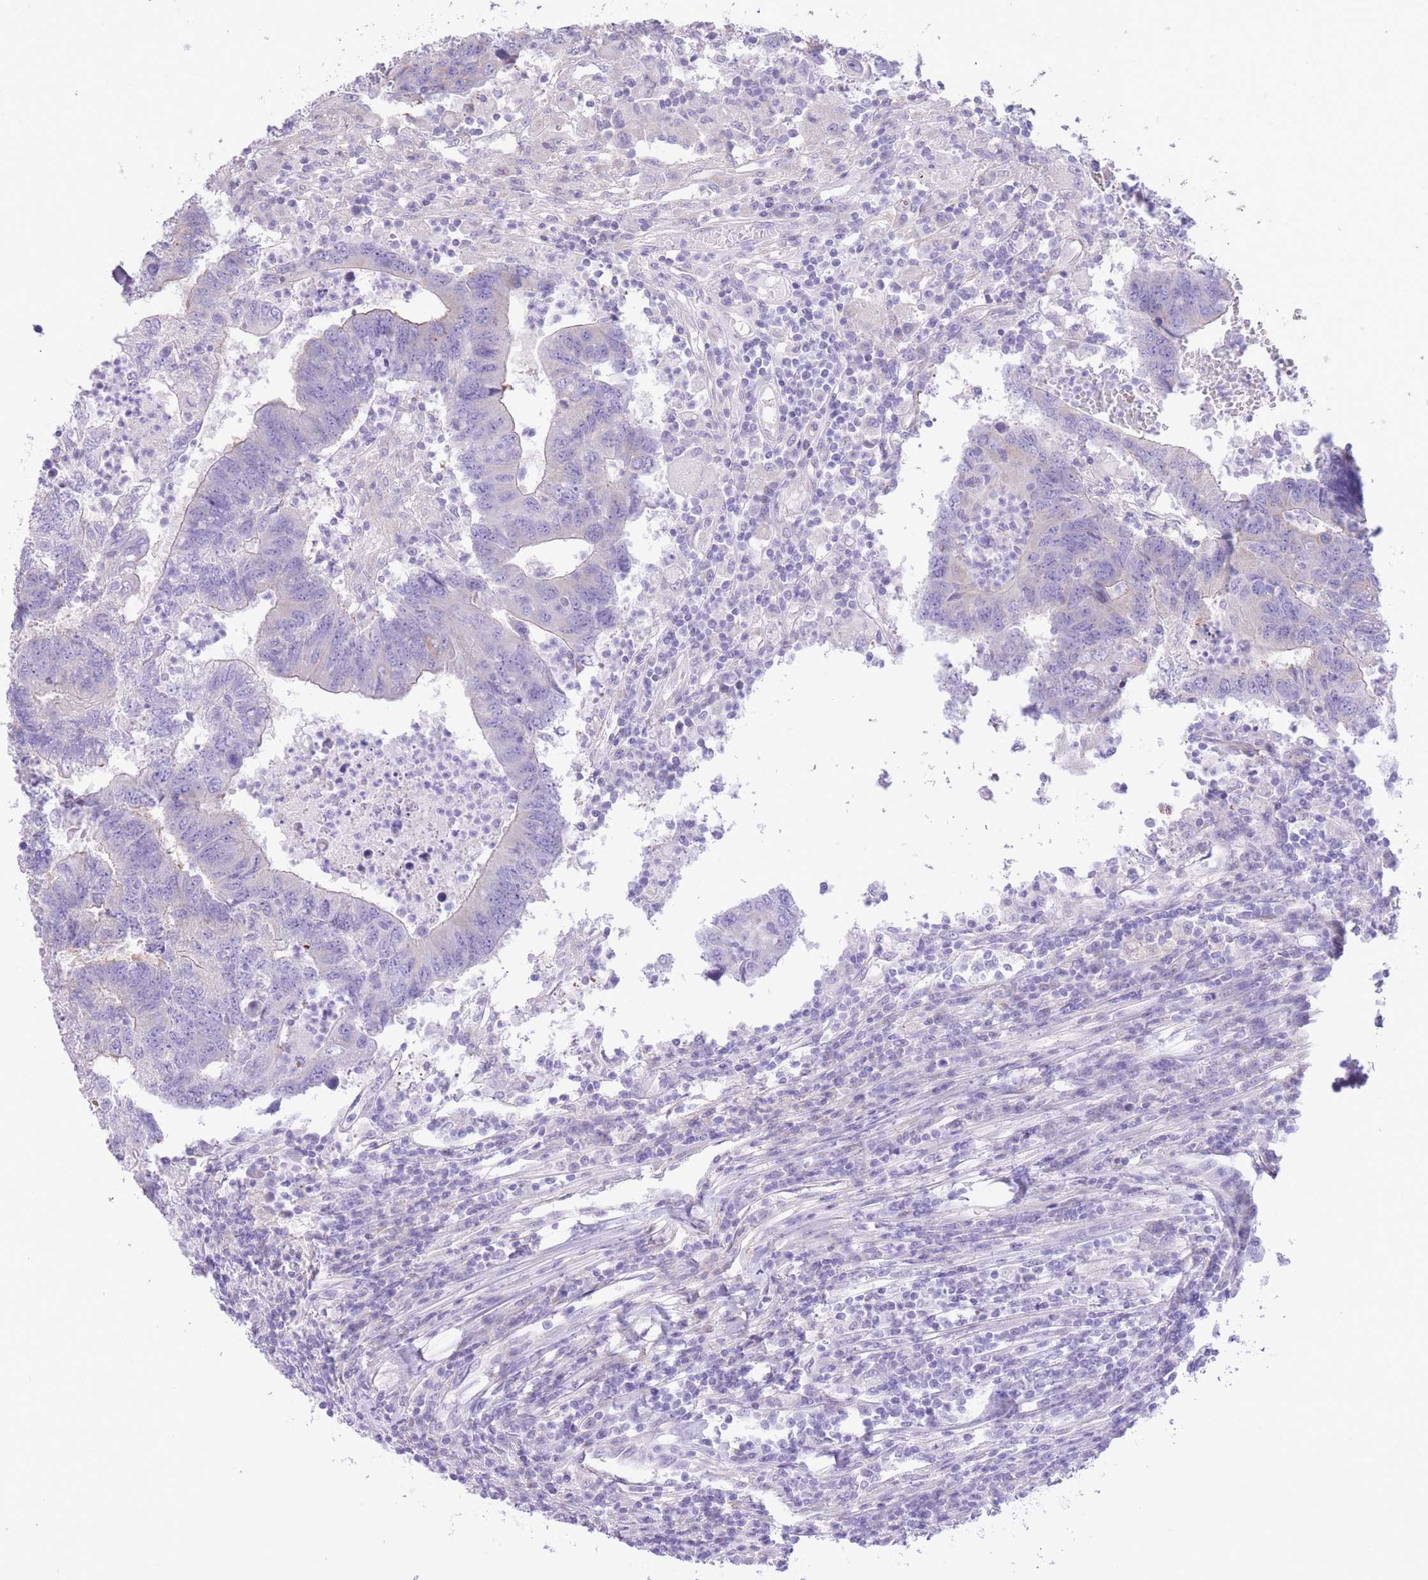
{"staining": {"intensity": "negative", "quantity": "none", "location": "none"}, "tissue": "colorectal cancer", "cell_type": "Tumor cells", "image_type": "cancer", "snomed": [{"axis": "morphology", "description": "Adenocarcinoma, NOS"}, {"axis": "topography", "description": "Colon"}], "caption": "Photomicrograph shows no significant protein positivity in tumor cells of colorectal cancer.", "gene": "RHOU", "patient": {"sex": "female", "age": 48}}